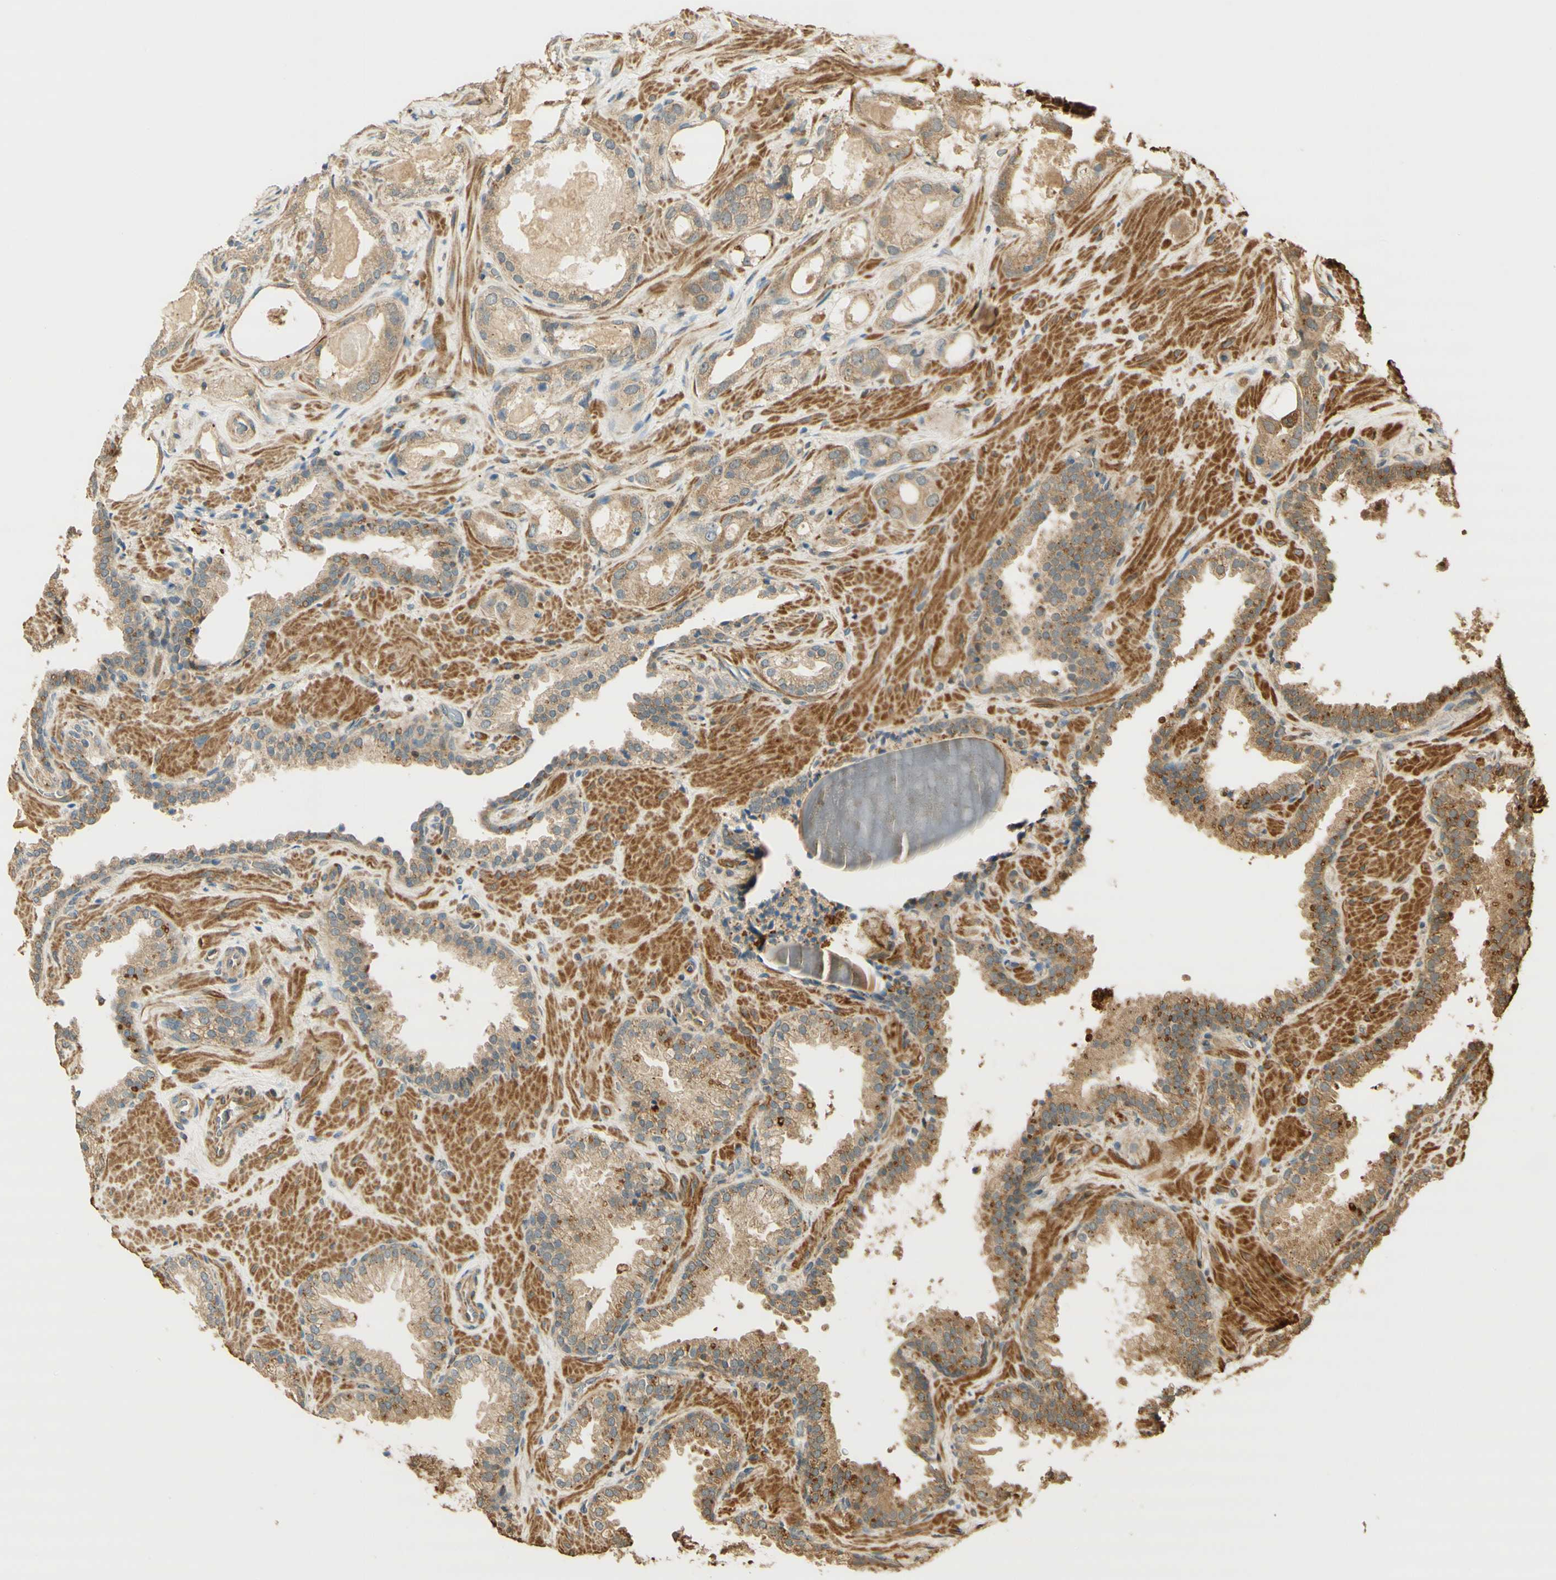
{"staining": {"intensity": "weak", "quantity": ">75%", "location": "cytoplasmic/membranous"}, "tissue": "prostate cancer", "cell_type": "Tumor cells", "image_type": "cancer", "snomed": [{"axis": "morphology", "description": "Adenocarcinoma, High grade"}, {"axis": "topography", "description": "Prostate"}], "caption": "This photomicrograph demonstrates immunohistochemistry staining of human prostate cancer, with low weak cytoplasmic/membranous expression in approximately >75% of tumor cells.", "gene": "AGER", "patient": {"sex": "male", "age": 64}}